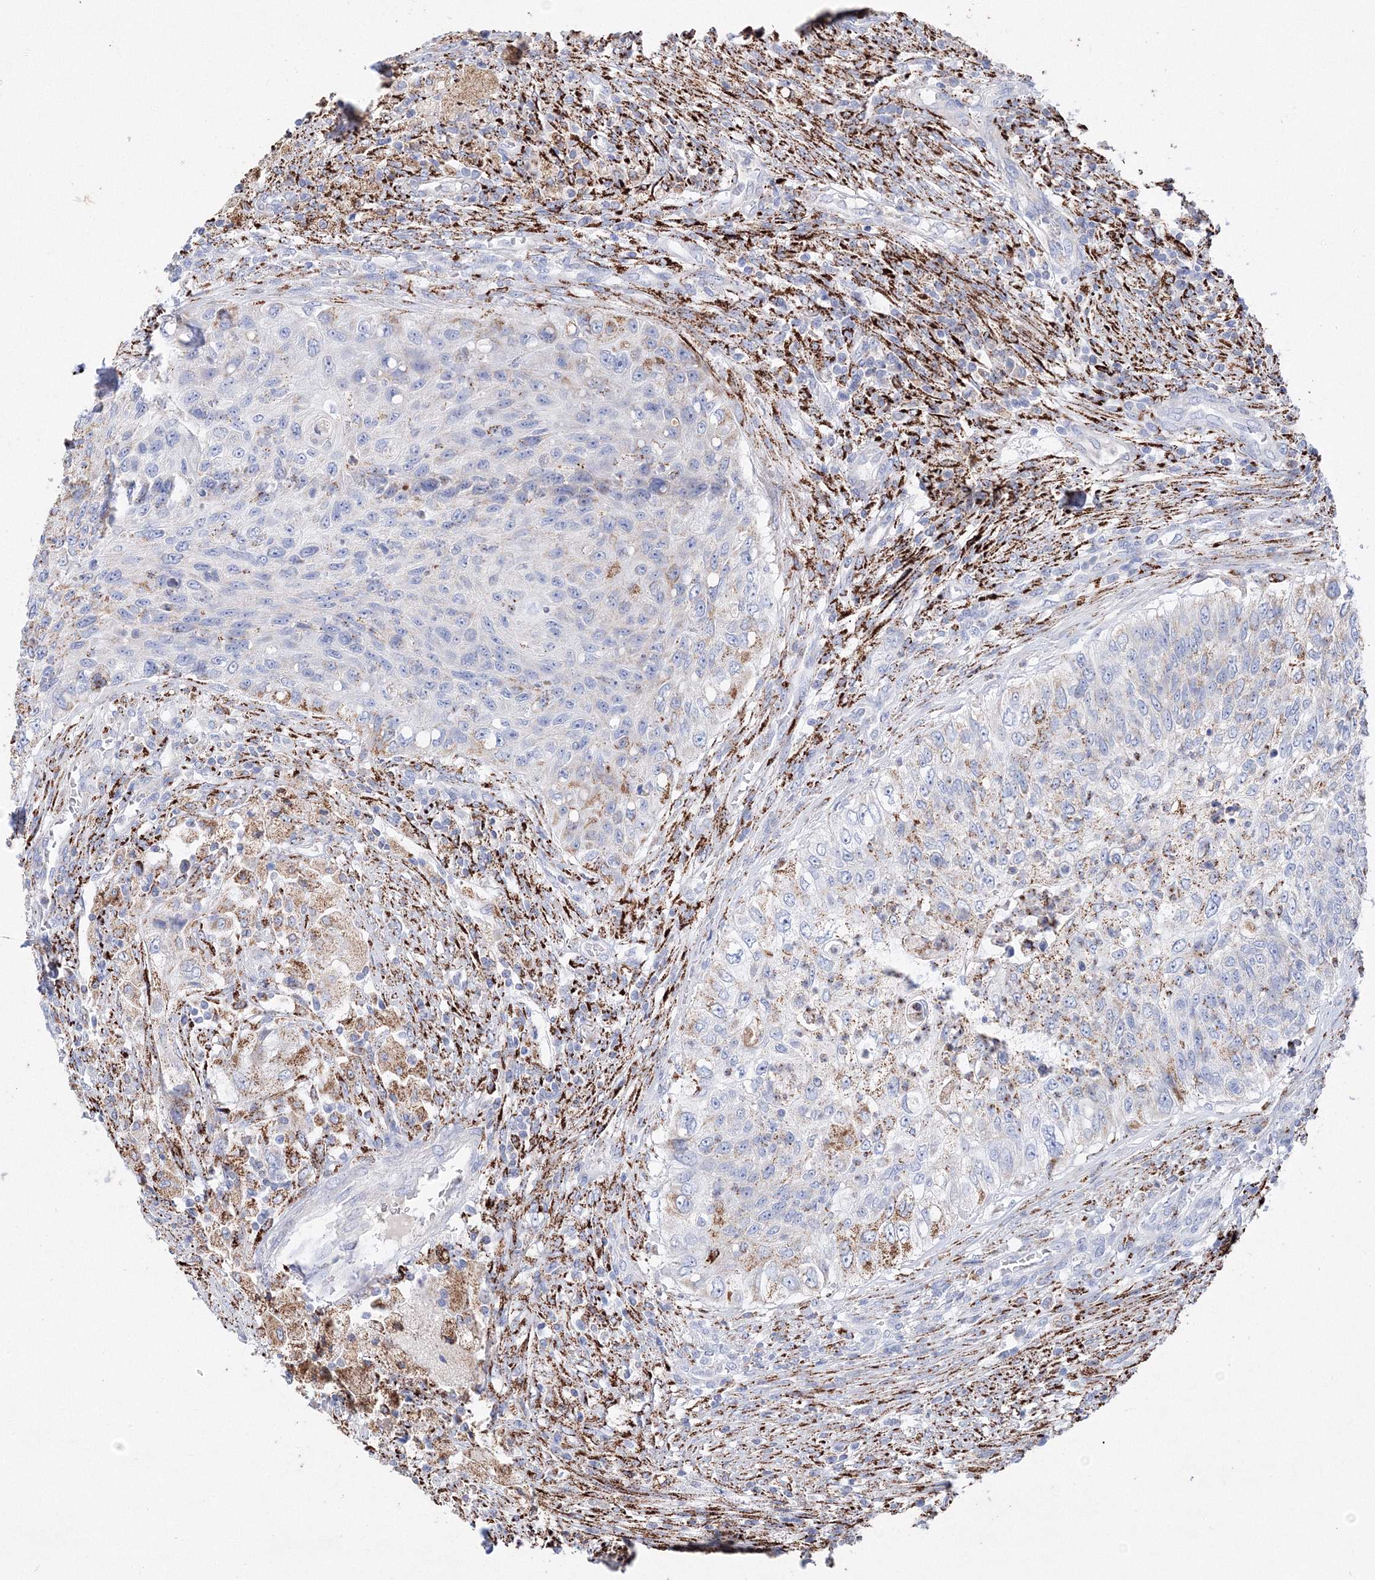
{"staining": {"intensity": "moderate", "quantity": "<25%", "location": "cytoplasmic/membranous"}, "tissue": "urothelial cancer", "cell_type": "Tumor cells", "image_type": "cancer", "snomed": [{"axis": "morphology", "description": "Urothelial carcinoma, High grade"}, {"axis": "topography", "description": "Urinary bladder"}], "caption": "Moderate cytoplasmic/membranous protein staining is seen in approximately <25% of tumor cells in high-grade urothelial carcinoma.", "gene": "MERTK", "patient": {"sex": "female", "age": 60}}